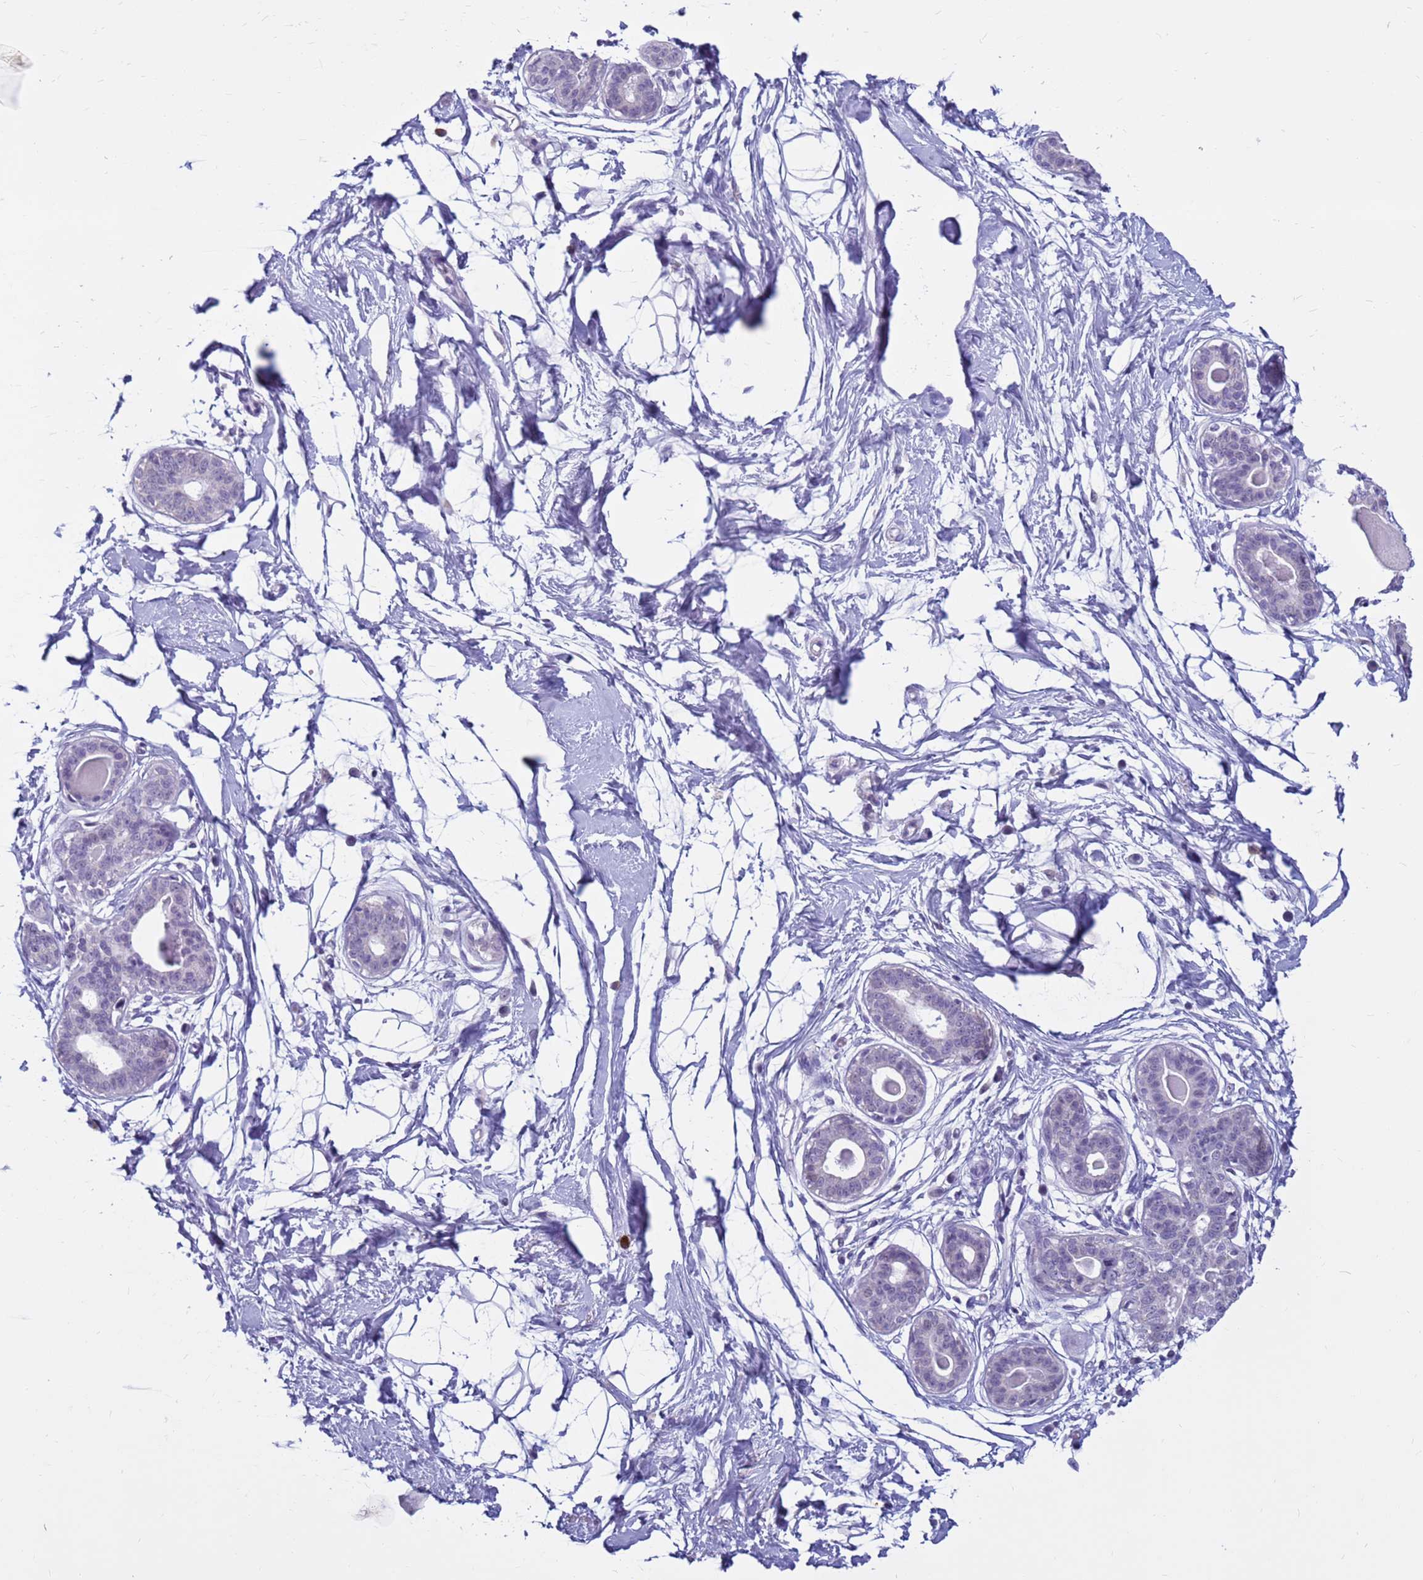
{"staining": {"intensity": "negative", "quantity": "none", "location": "none"}, "tissue": "breast", "cell_type": "Adipocytes", "image_type": "normal", "snomed": [{"axis": "morphology", "description": "Normal tissue, NOS"}, {"axis": "topography", "description": "Breast"}], "caption": "Histopathology image shows no significant protein staining in adipocytes of normal breast. Brightfield microscopy of IHC stained with DAB (brown) and hematoxylin (blue), captured at high magnification.", "gene": "CDK2AP2", "patient": {"sex": "female", "age": 45}}